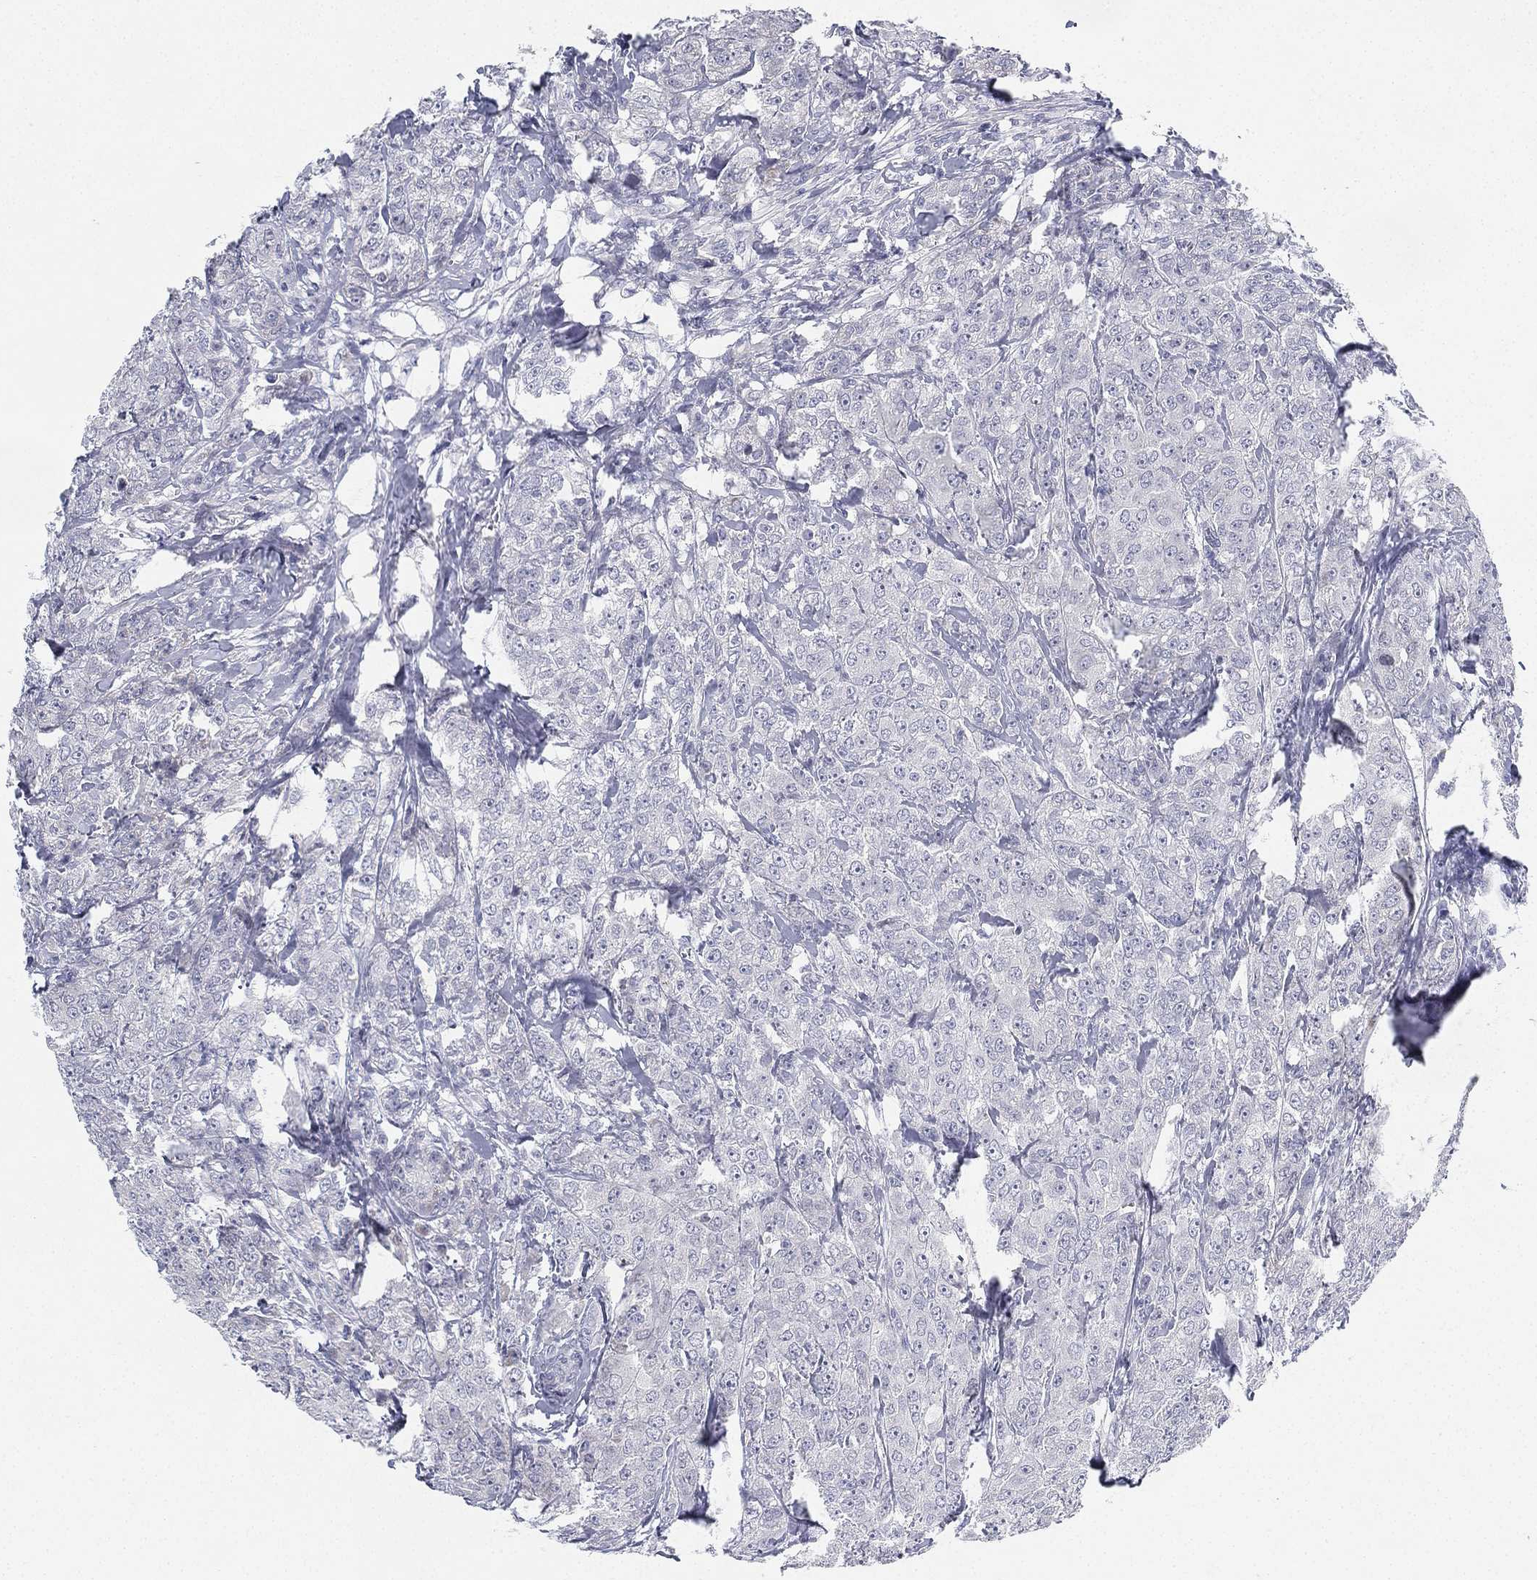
{"staining": {"intensity": "negative", "quantity": "none", "location": "none"}, "tissue": "breast cancer", "cell_type": "Tumor cells", "image_type": "cancer", "snomed": [{"axis": "morphology", "description": "Duct carcinoma"}, {"axis": "topography", "description": "Breast"}], "caption": "A high-resolution photomicrograph shows IHC staining of breast cancer (intraductal carcinoma), which exhibits no significant positivity in tumor cells.", "gene": "HEATR4", "patient": {"sex": "female", "age": 43}}